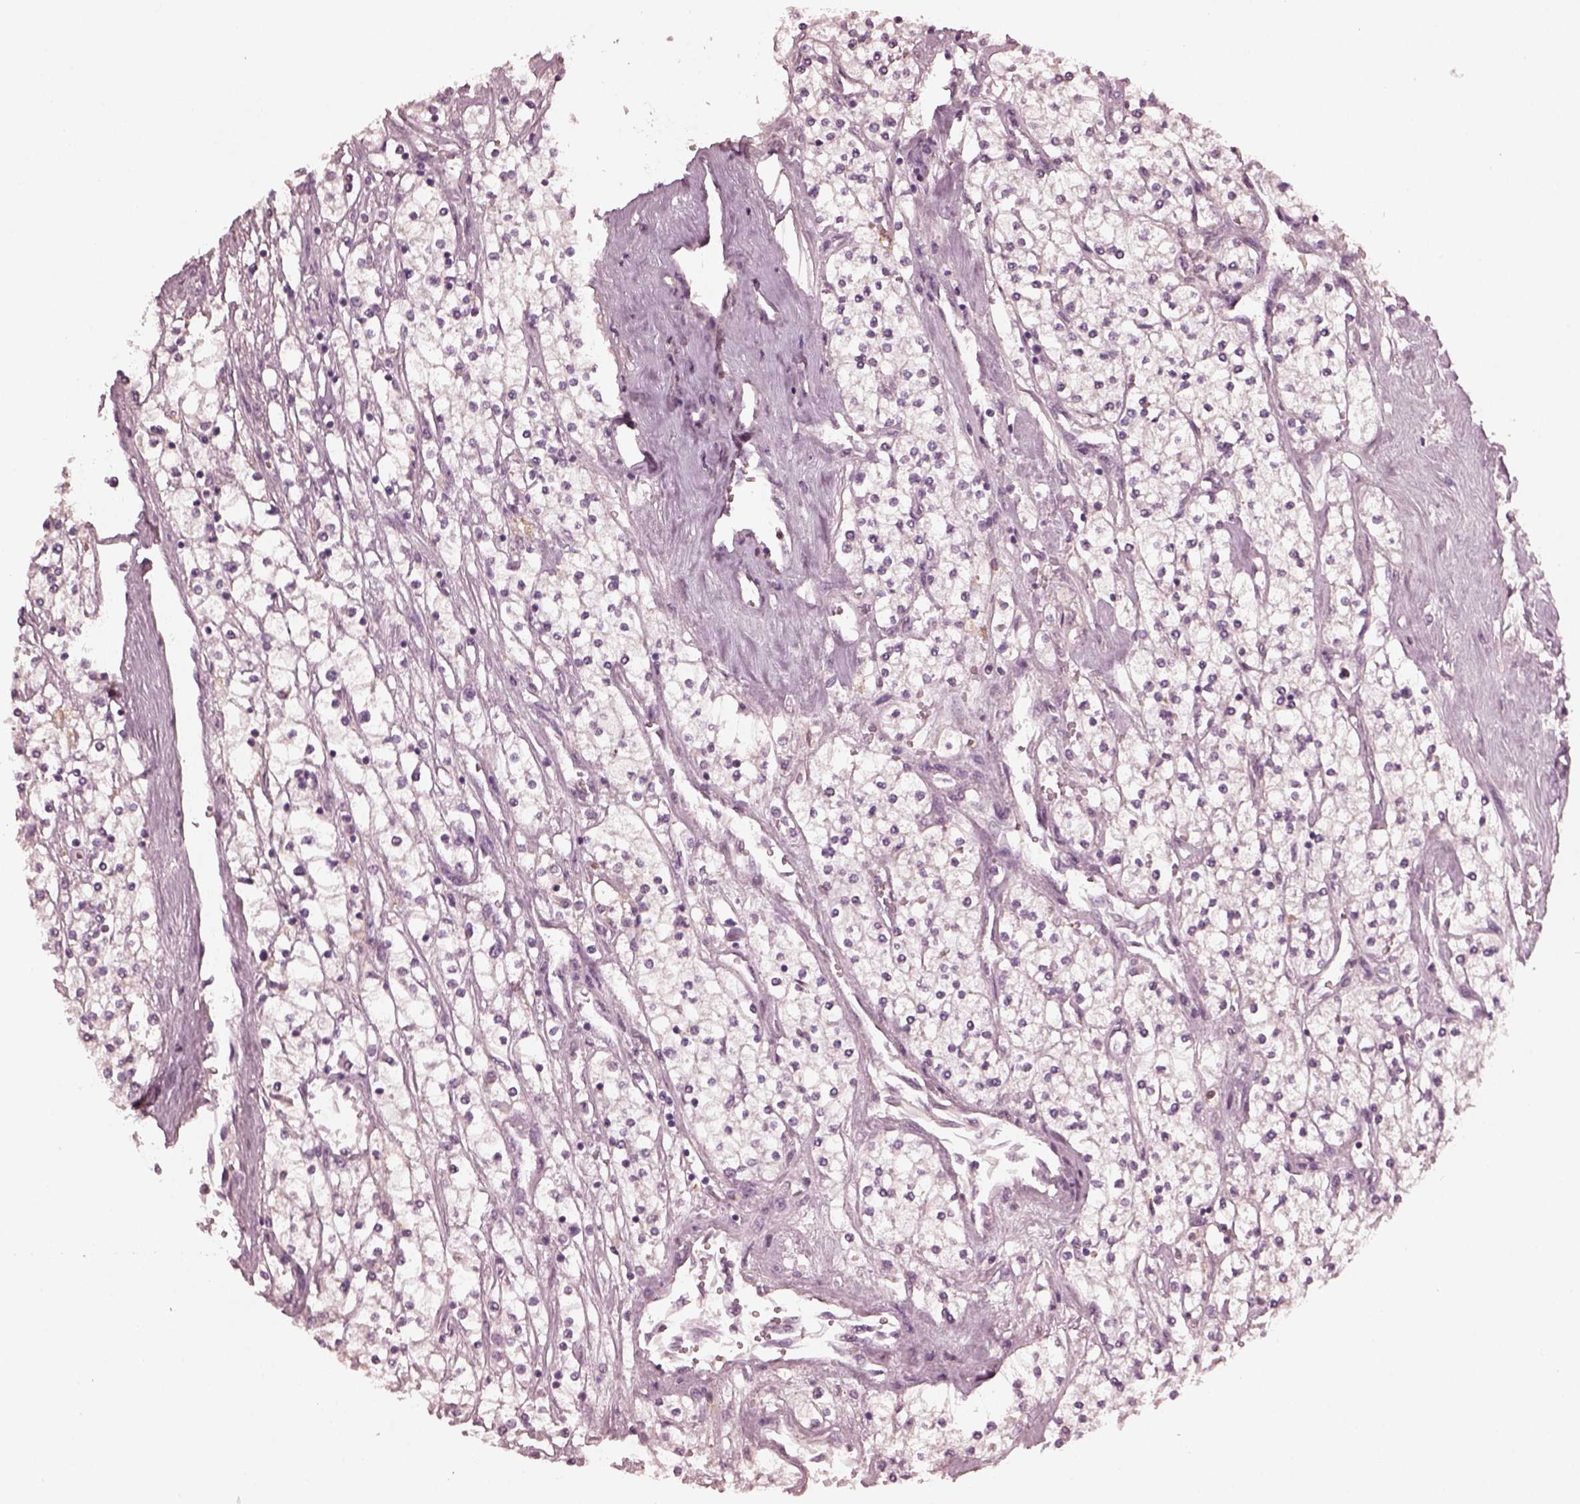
{"staining": {"intensity": "negative", "quantity": "none", "location": "none"}, "tissue": "renal cancer", "cell_type": "Tumor cells", "image_type": "cancer", "snomed": [{"axis": "morphology", "description": "Adenocarcinoma, NOS"}, {"axis": "topography", "description": "Kidney"}], "caption": "Adenocarcinoma (renal) was stained to show a protein in brown. There is no significant expression in tumor cells.", "gene": "KRT79", "patient": {"sex": "male", "age": 80}}